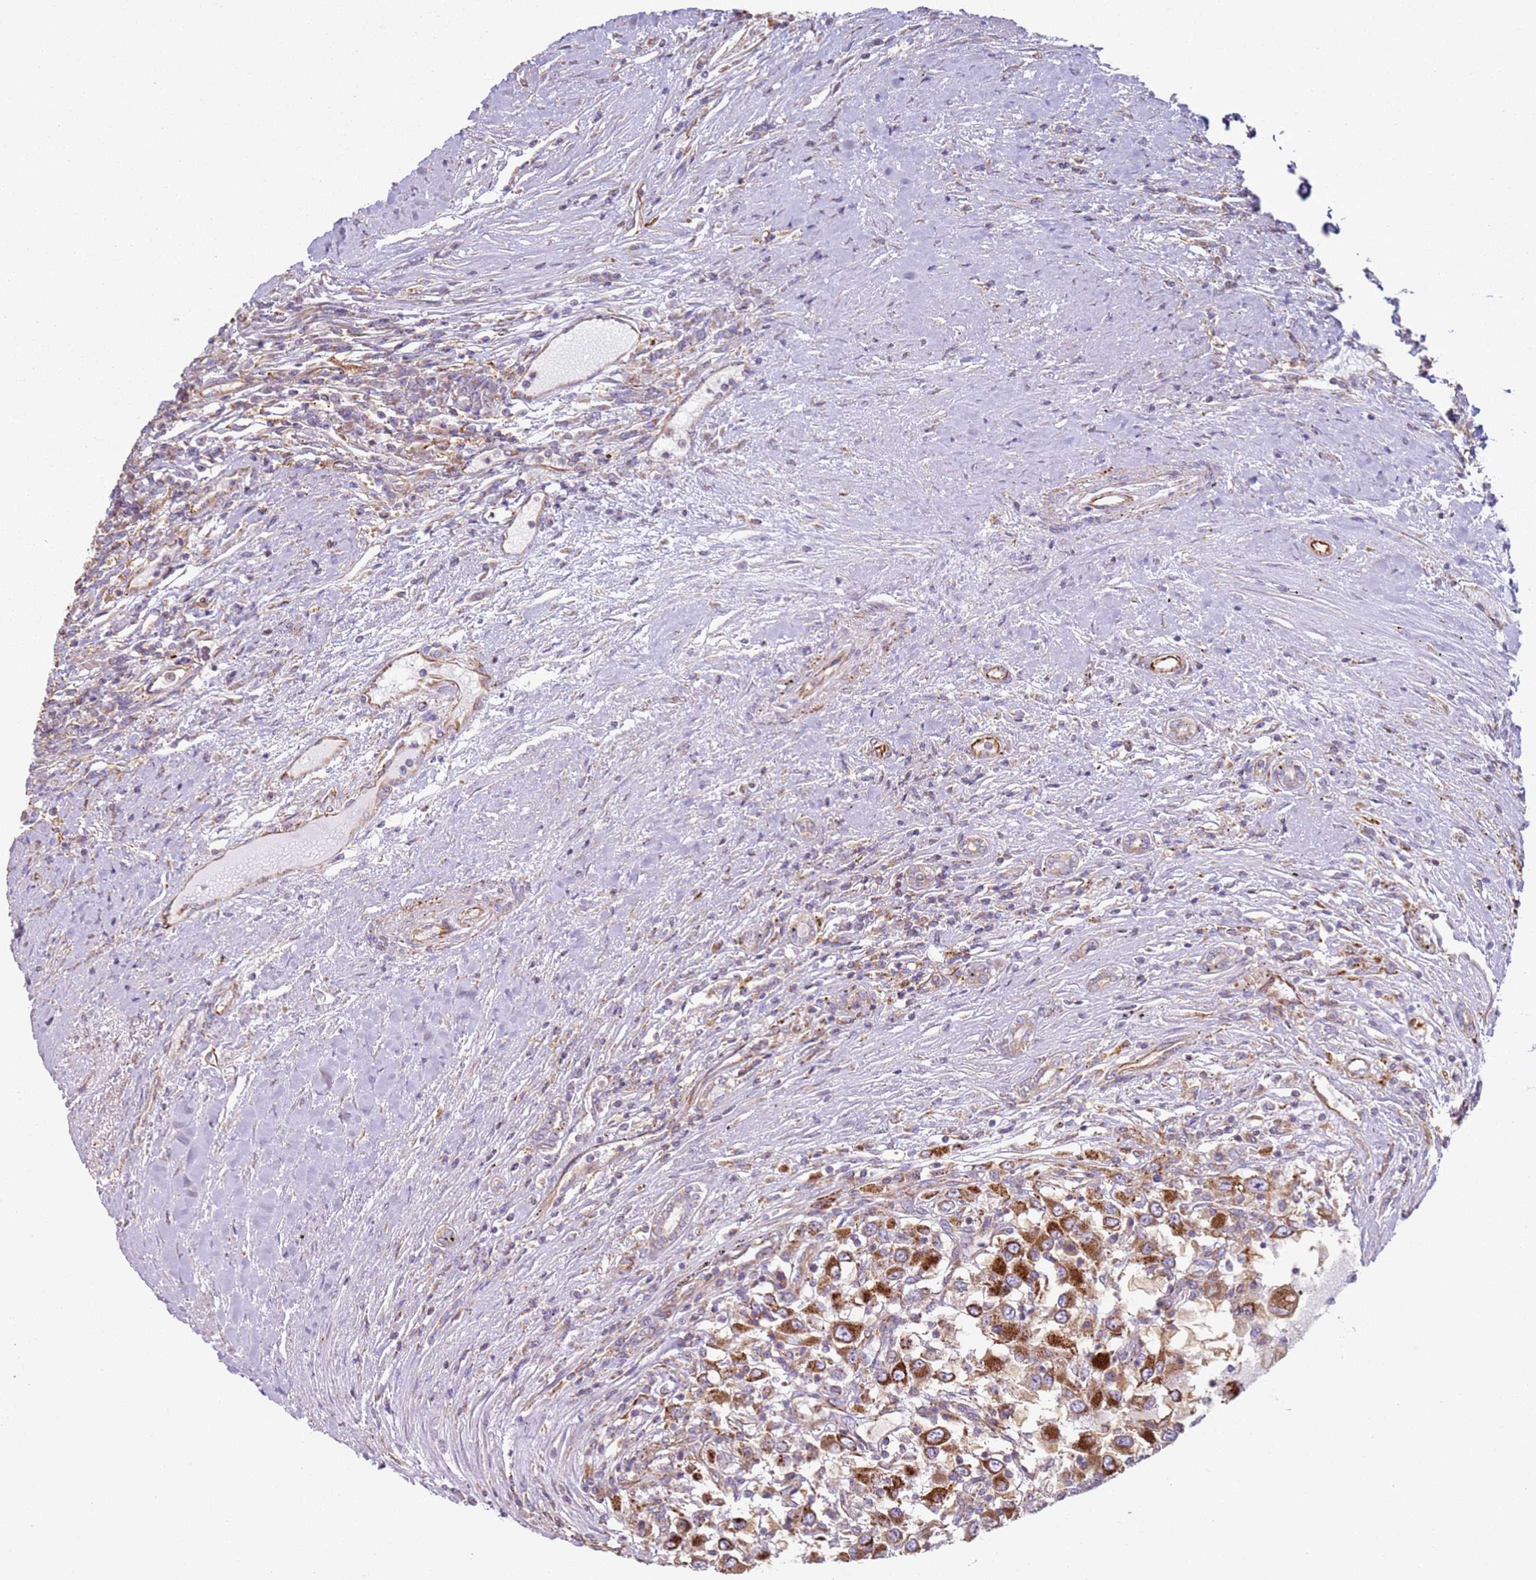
{"staining": {"intensity": "strong", "quantity": ">75%", "location": "cytoplasmic/membranous"}, "tissue": "renal cancer", "cell_type": "Tumor cells", "image_type": "cancer", "snomed": [{"axis": "morphology", "description": "Adenocarcinoma, NOS"}, {"axis": "topography", "description": "Kidney"}], "caption": "A high-resolution photomicrograph shows immunohistochemistry staining of renal cancer, which shows strong cytoplasmic/membranous positivity in about >75% of tumor cells.", "gene": "SNAPIN", "patient": {"sex": "female", "age": 67}}